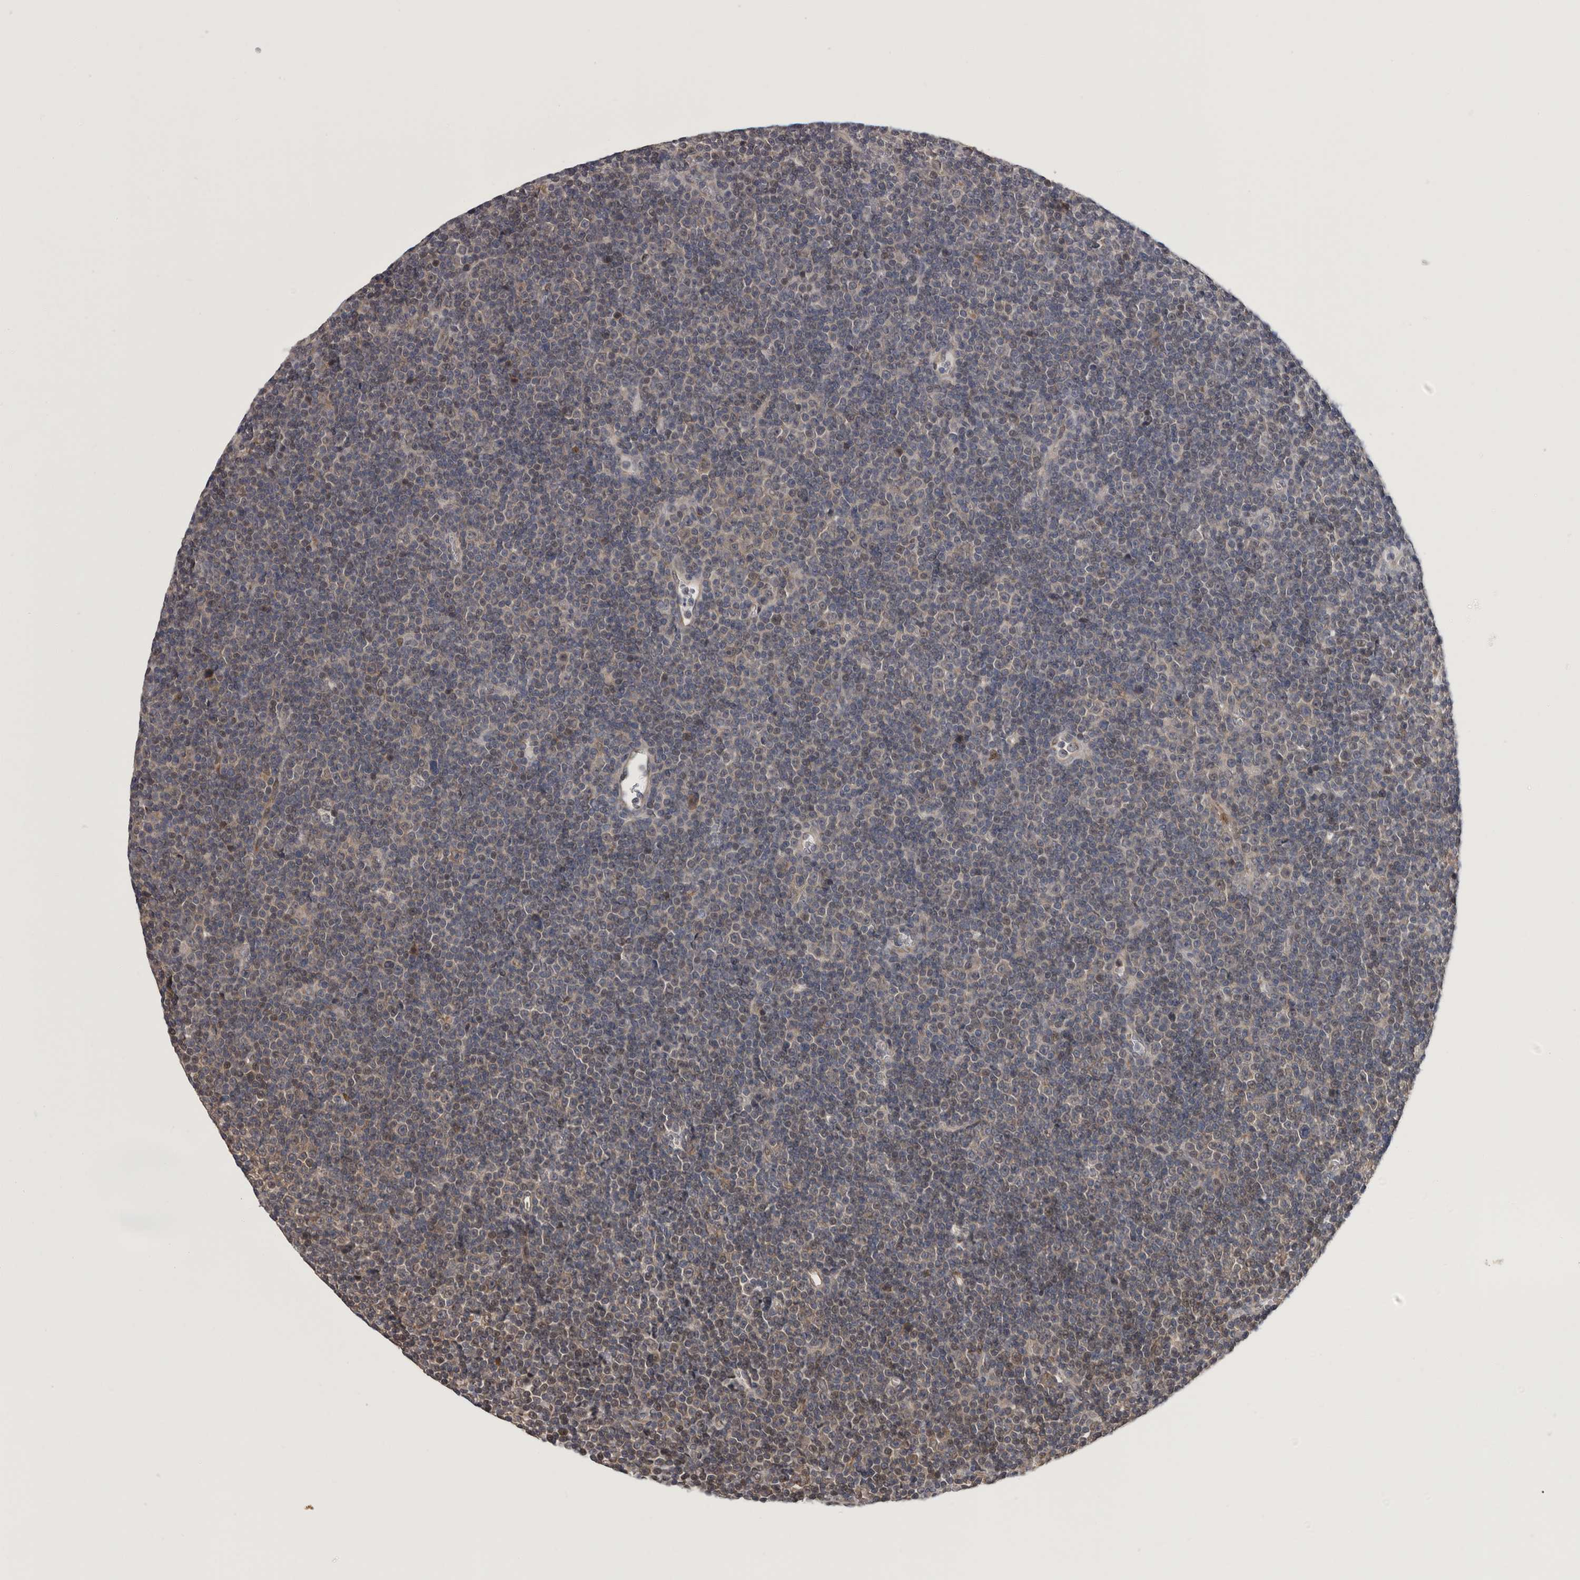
{"staining": {"intensity": "weak", "quantity": "25%-75%", "location": "cytoplasmic/membranous,nuclear"}, "tissue": "lymphoma", "cell_type": "Tumor cells", "image_type": "cancer", "snomed": [{"axis": "morphology", "description": "Malignant lymphoma, non-Hodgkin's type, Low grade"}, {"axis": "topography", "description": "Lymph node"}], "caption": "DAB immunohistochemical staining of lymphoma exhibits weak cytoplasmic/membranous and nuclear protein expression in approximately 25%-75% of tumor cells.", "gene": "MED8", "patient": {"sex": "female", "age": 67}}